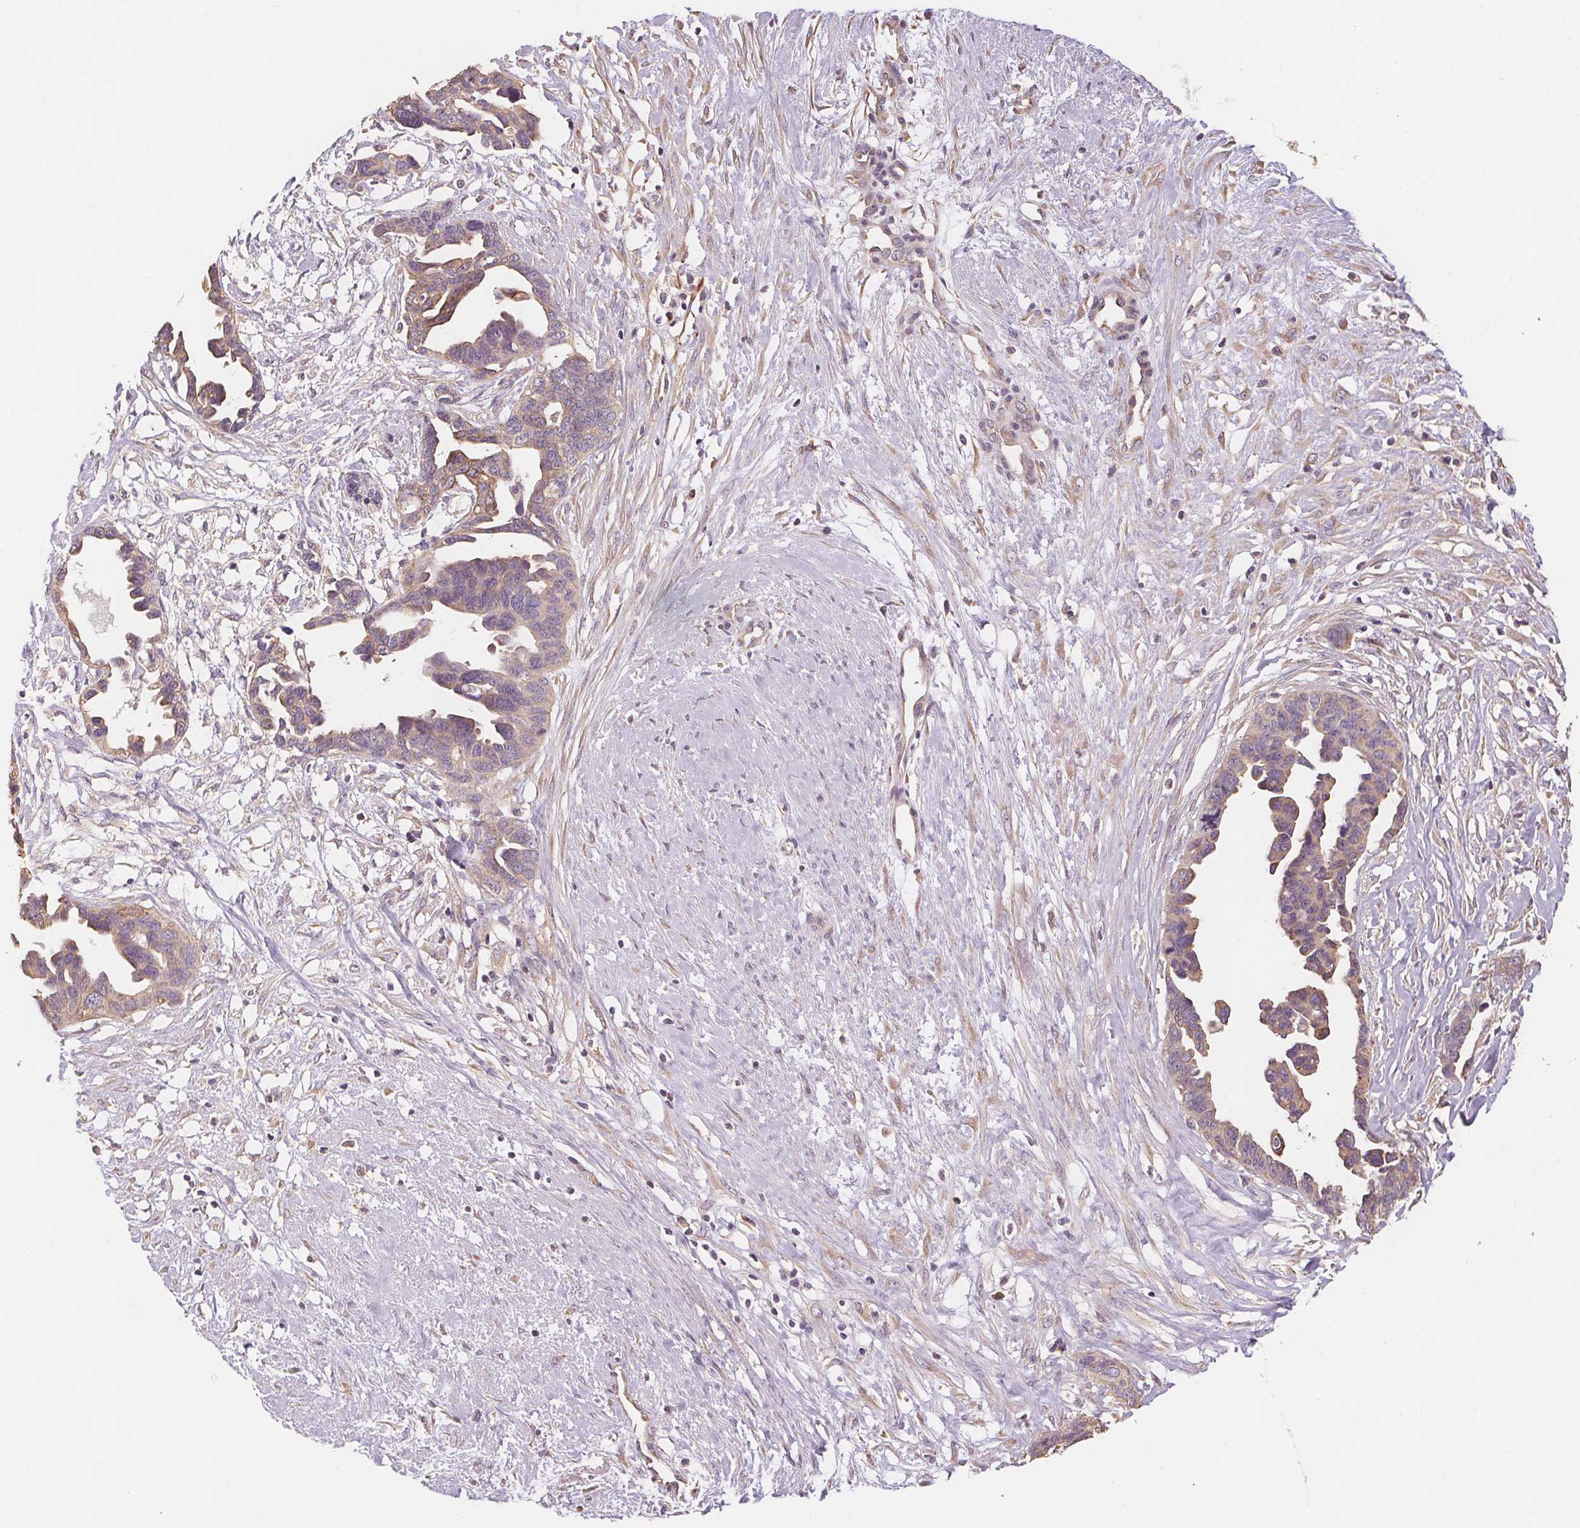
{"staining": {"intensity": "weak", "quantity": "<25%", "location": "cytoplasmic/membranous"}, "tissue": "ovarian cancer", "cell_type": "Tumor cells", "image_type": "cancer", "snomed": [{"axis": "morphology", "description": "Cystadenocarcinoma, serous, NOS"}, {"axis": "topography", "description": "Ovary"}], "caption": "A high-resolution micrograph shows immunohistochemistry (IHC) staining of ovarian cancer (serous cystadenocarcinoma), which shows no significant staining in tumor cells. (Stains: DAB (3,3'-diaminobenzidine) IHC with hematoxylin counter stain, Microscopy: brightfield microscopy at high magnification).", "gene": "TMEM80", "patient": {"sex": "female", "age": 69}}